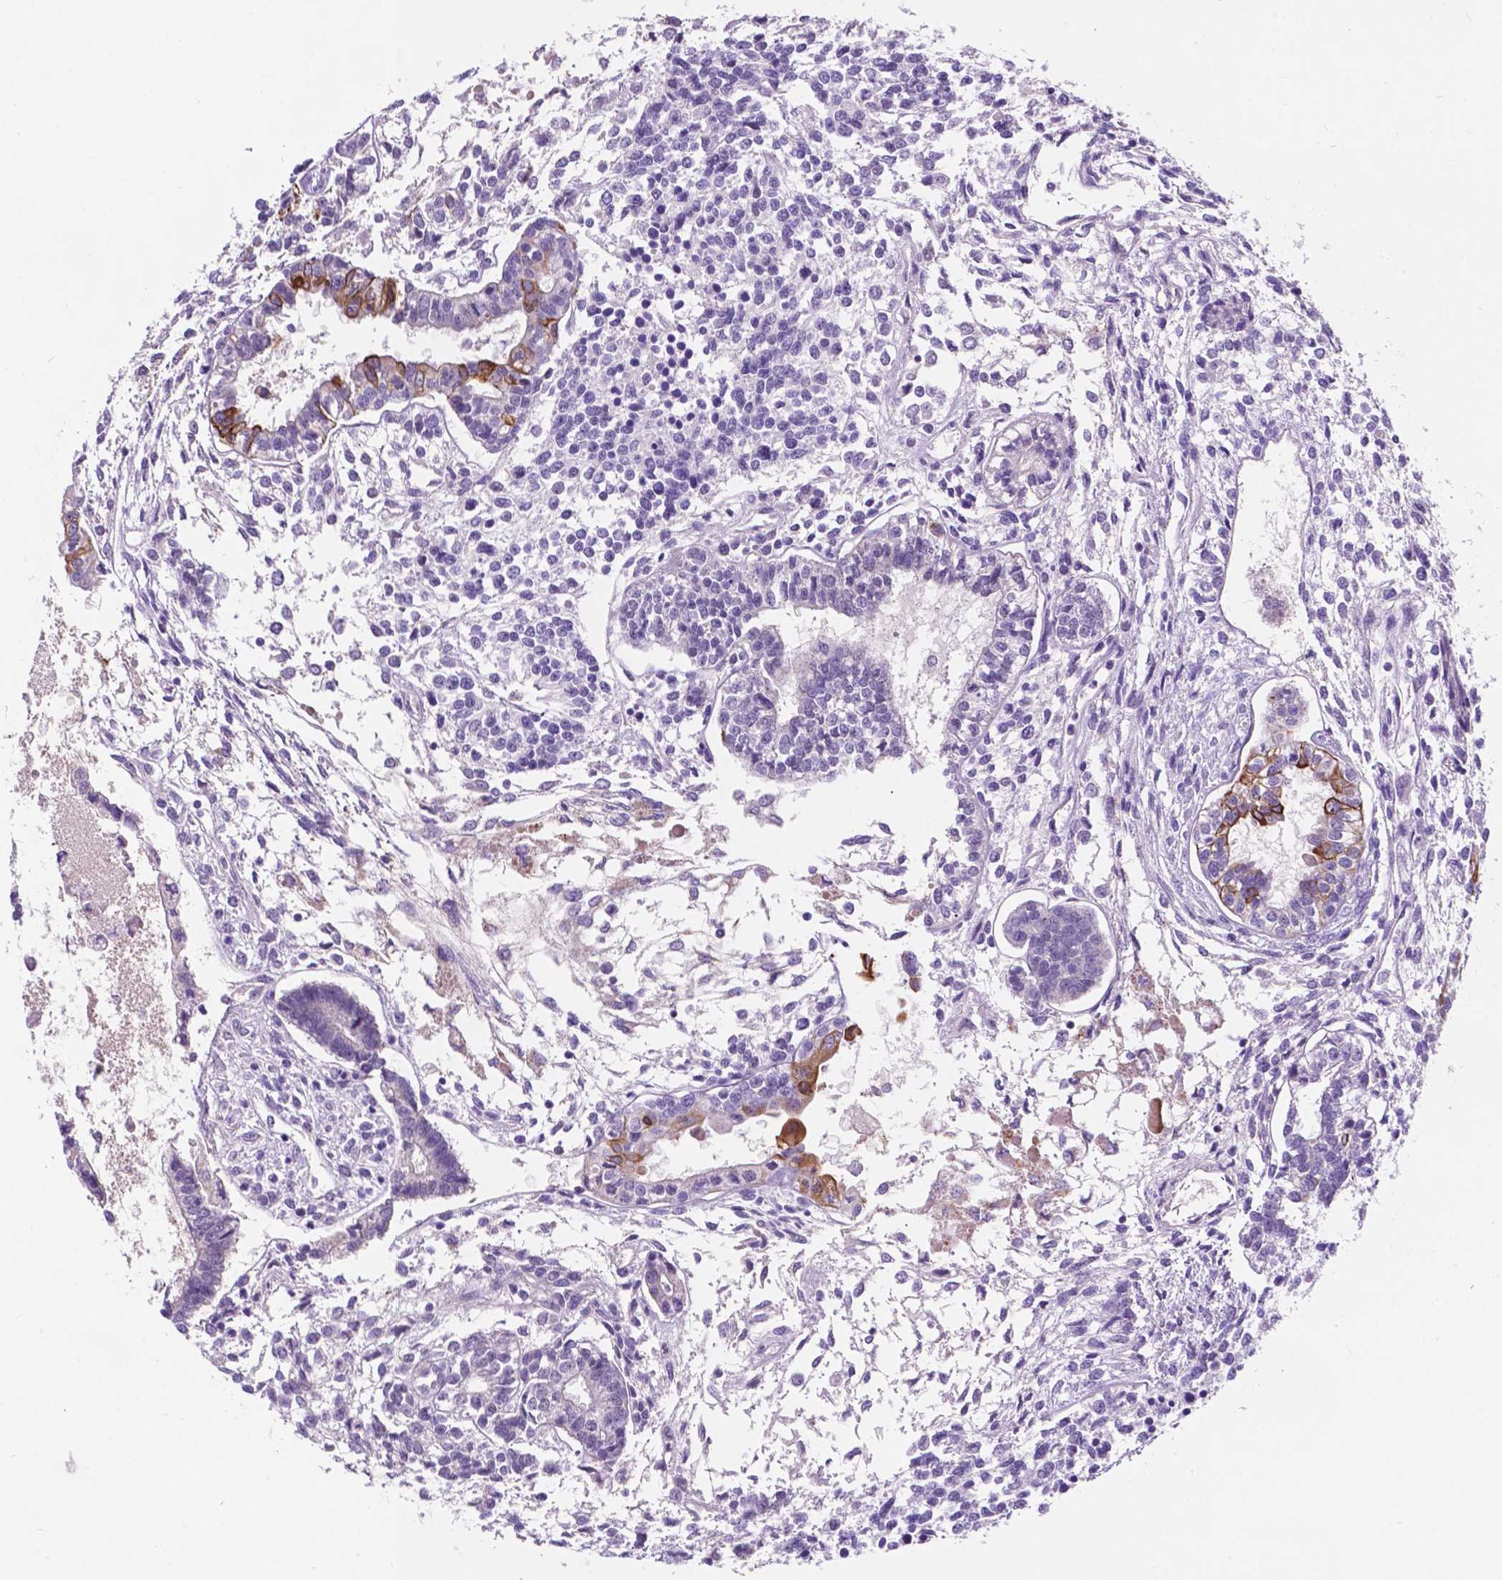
{"staining": {"intensity": "strong", "quantity": "<25%", "location": "cytoplasmic/membranous"}, "tissue": "testis cancer", "cell_type": "Tumor cells", "image_type": "cancer", "snomed": [{"axis": "morphology", "description": "Carcinoma, Embryonal, NOS"}, {"axis": "topography", "description": "Testis"}], "caption": "Strong cytoplasmic/membranous positivity is identified in approximately <25% of tumor cells in testis cancer.", "gene": "TRPV5", "patient": {"sex": "male", "age": 37}}